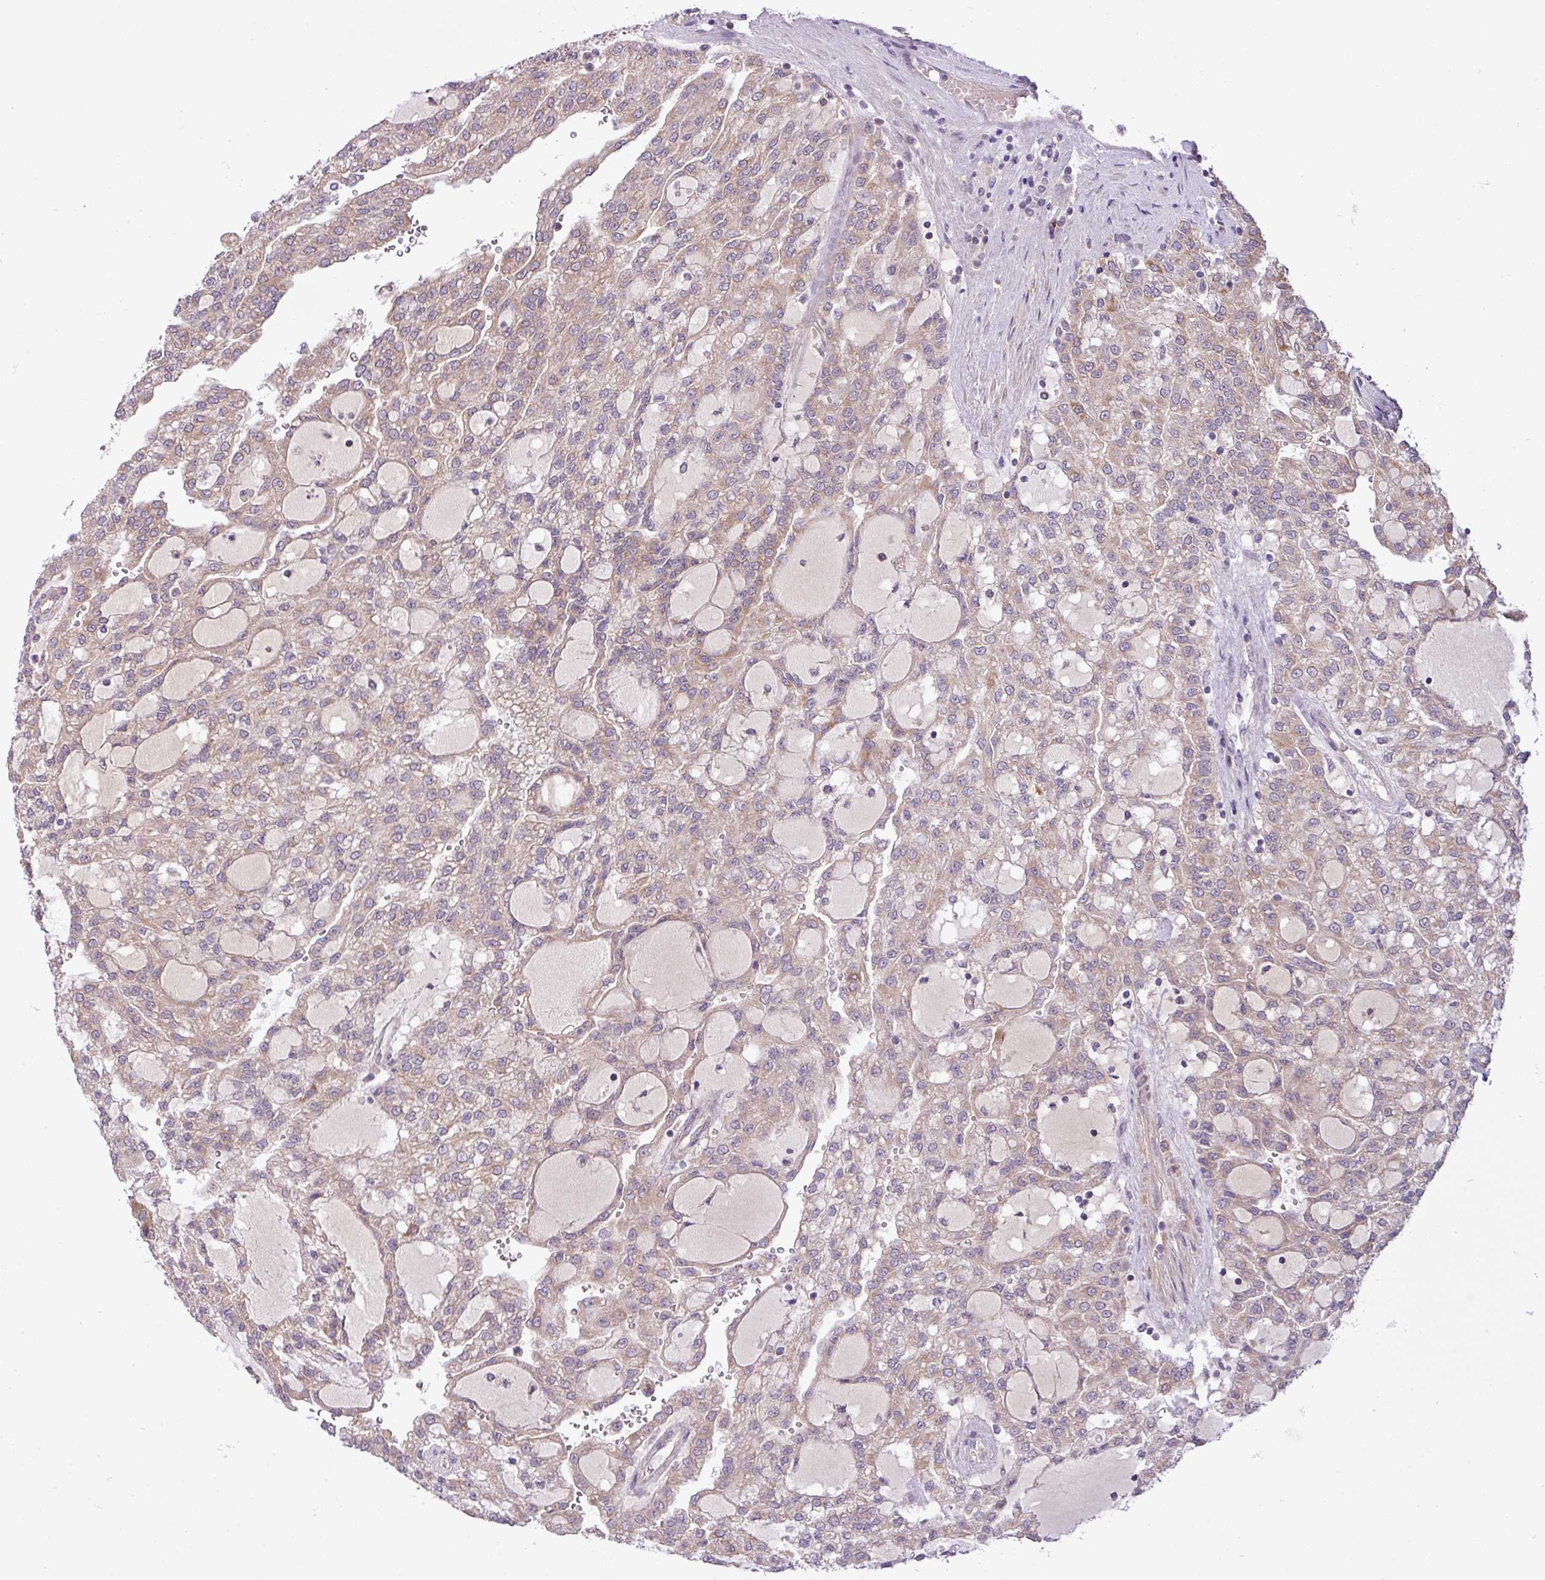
{"staining": {"intensity": "weak", "quantity": "25%-75%", "location": "cytoplasmic/membranous"}, "tissue": "renal cancer", "cell_type": "Tumor cells", "image_type": "cancer", "snomed": [{"axis": "morphology", "description": "Adenocarcinoma, NOS"}, {"axis": "topography", "description": "Kidney"}], "caption": "Renal cancer stained with DAB (3,3'-diaminobenzidine) immunohistochemistry (IHC) demonstrates low levels of weak cytoplasmic/membranous expression in approximately 25%-75% of tumor cells. The staining is performed using DAB brown chromogen to label protein expression. The nuclei are counter-stained blue using hematoxylin.", "gene": "TIMM10B", "patient": {"sex": "male", "age": 63}}